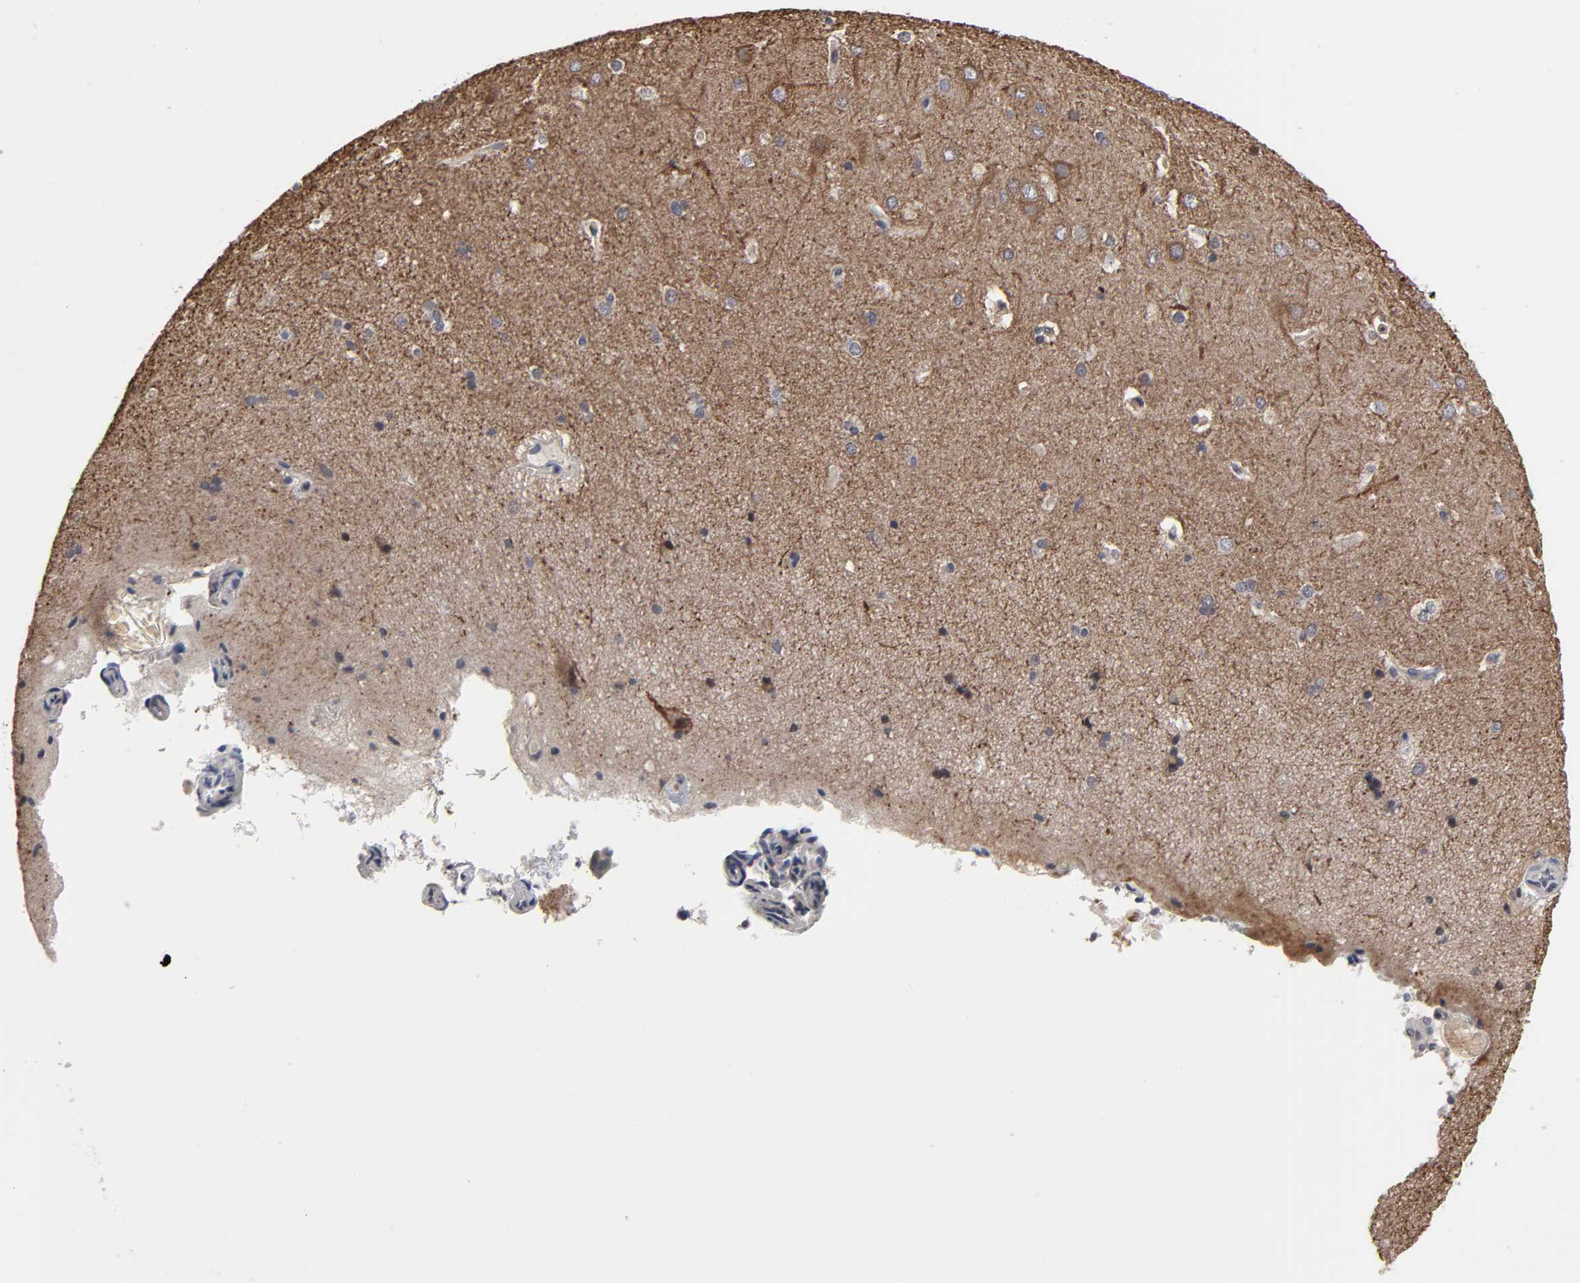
{"staining": {"intensity": "negative", "quantity": "none", "location": "none"}, "tissue": "cerebral cortex", "cell_type": "Endothelial cells", "image_type": "normal", "snomed": [{"axis": "morphology", "description": "Normal tissue, NOS"}, {"axis": "topography", "description": "Cerebral cortex"}], "caption": "An immunohistochemistry image of benign cerebral cortex is shown. There is no staining in endothelial cells of cerebral cortex.", "gene": "HNF4A", "patient": {"sex": "female", "age": 45}}